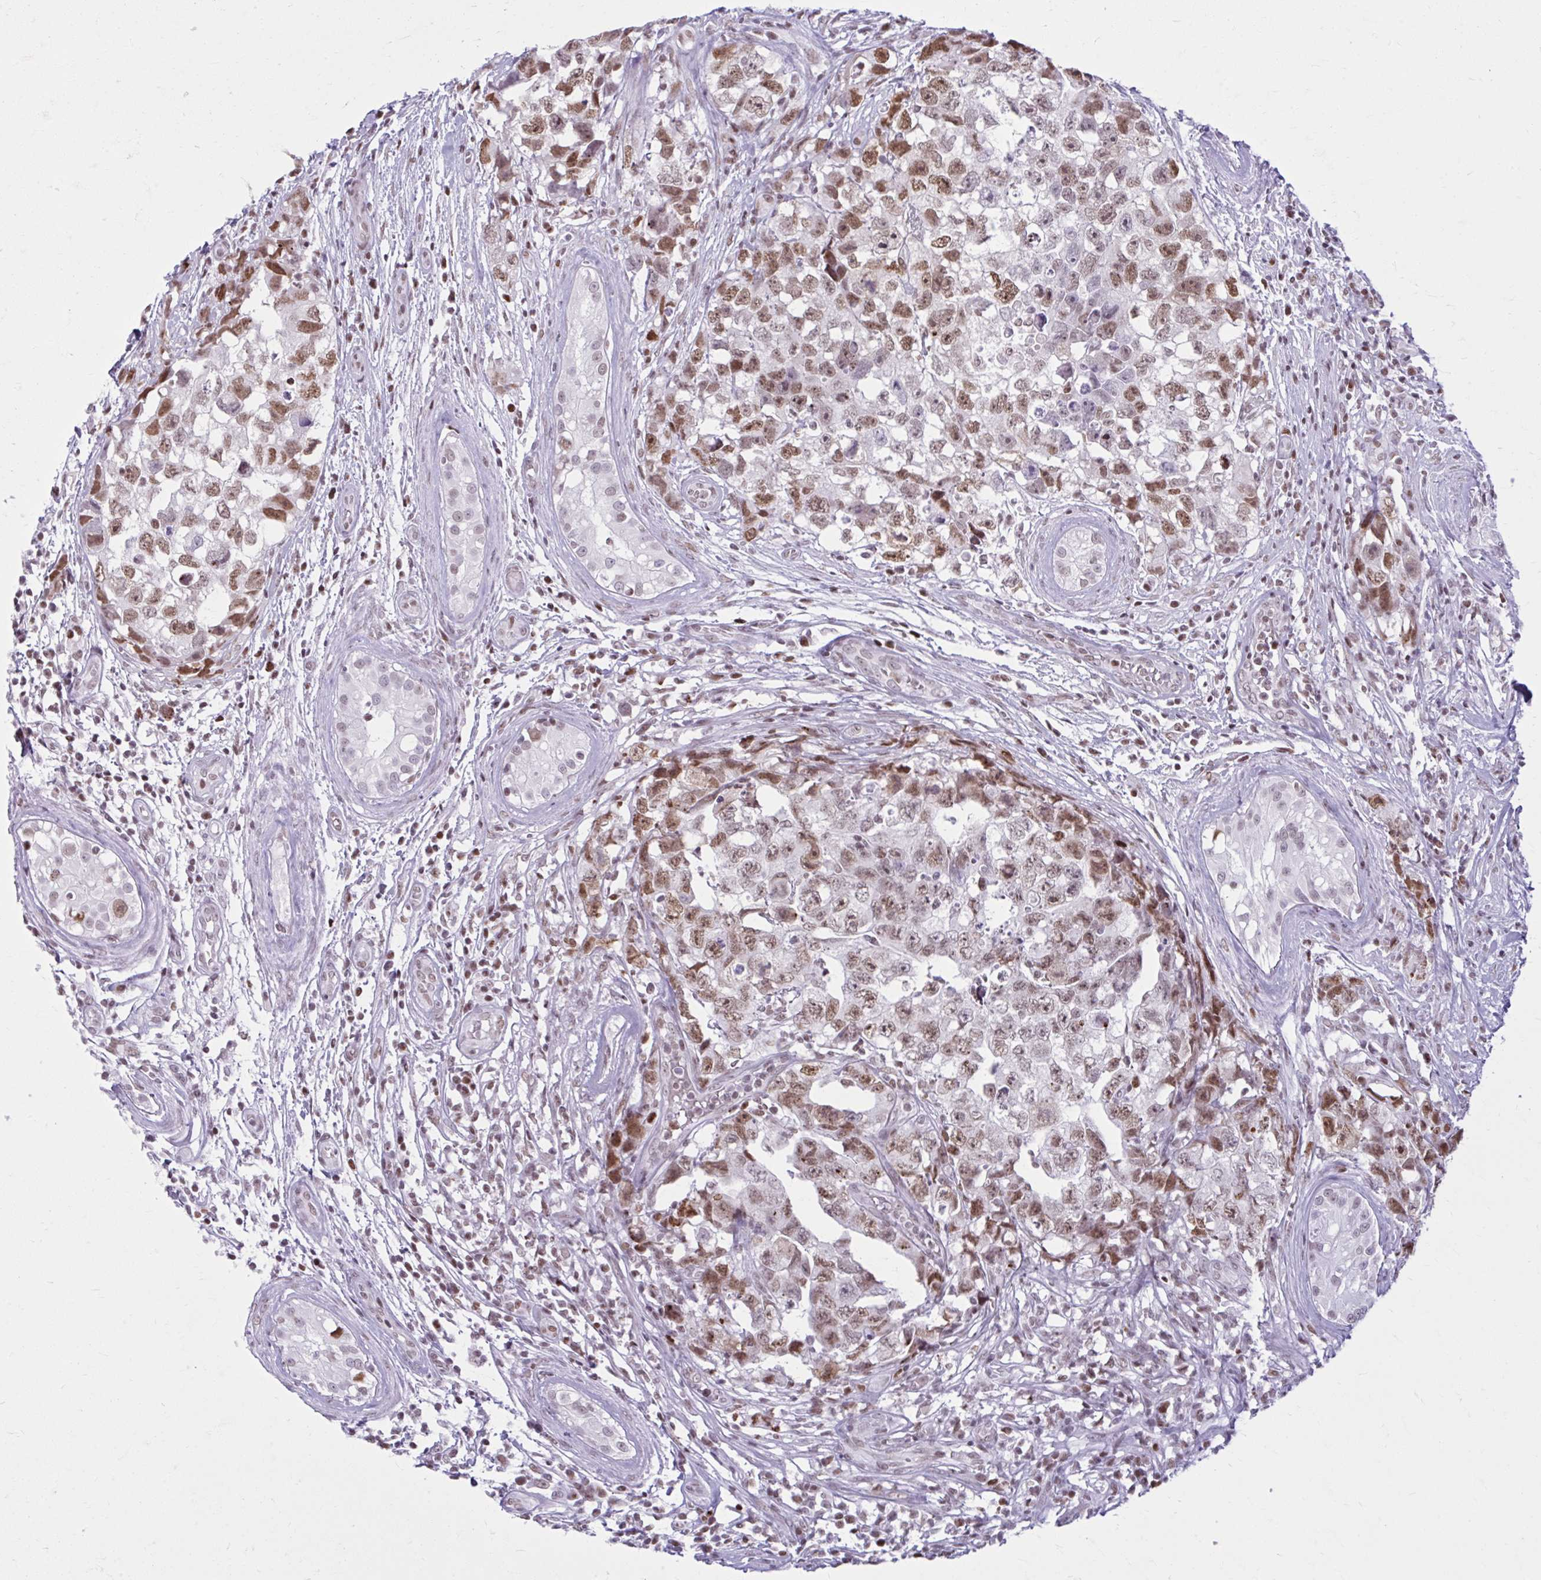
{"staining": {"intensity": "moderate", "quantity": ">75%", "location": "nuclear"}, "tissue": "testis cancer", "cell_type": "Tumor cells", "image_type": "cancer", "snomed": [{"axis": "morphology", "description": "Carcinoma, Embryonal, NOS"}, {"axis": "topography", "description": "Testis"}], "caption": "A brown stain highlights moderate nuclear positivity of a protein in human testis cancer (embryonal carcinoma) tumor cells. Using DAB (brown) and hematoxylin (blue) stains, captured at high magnification using brightfield microscopy.", "gene": "PABIR1", "patient": {"sex": "male", "age": 22}}